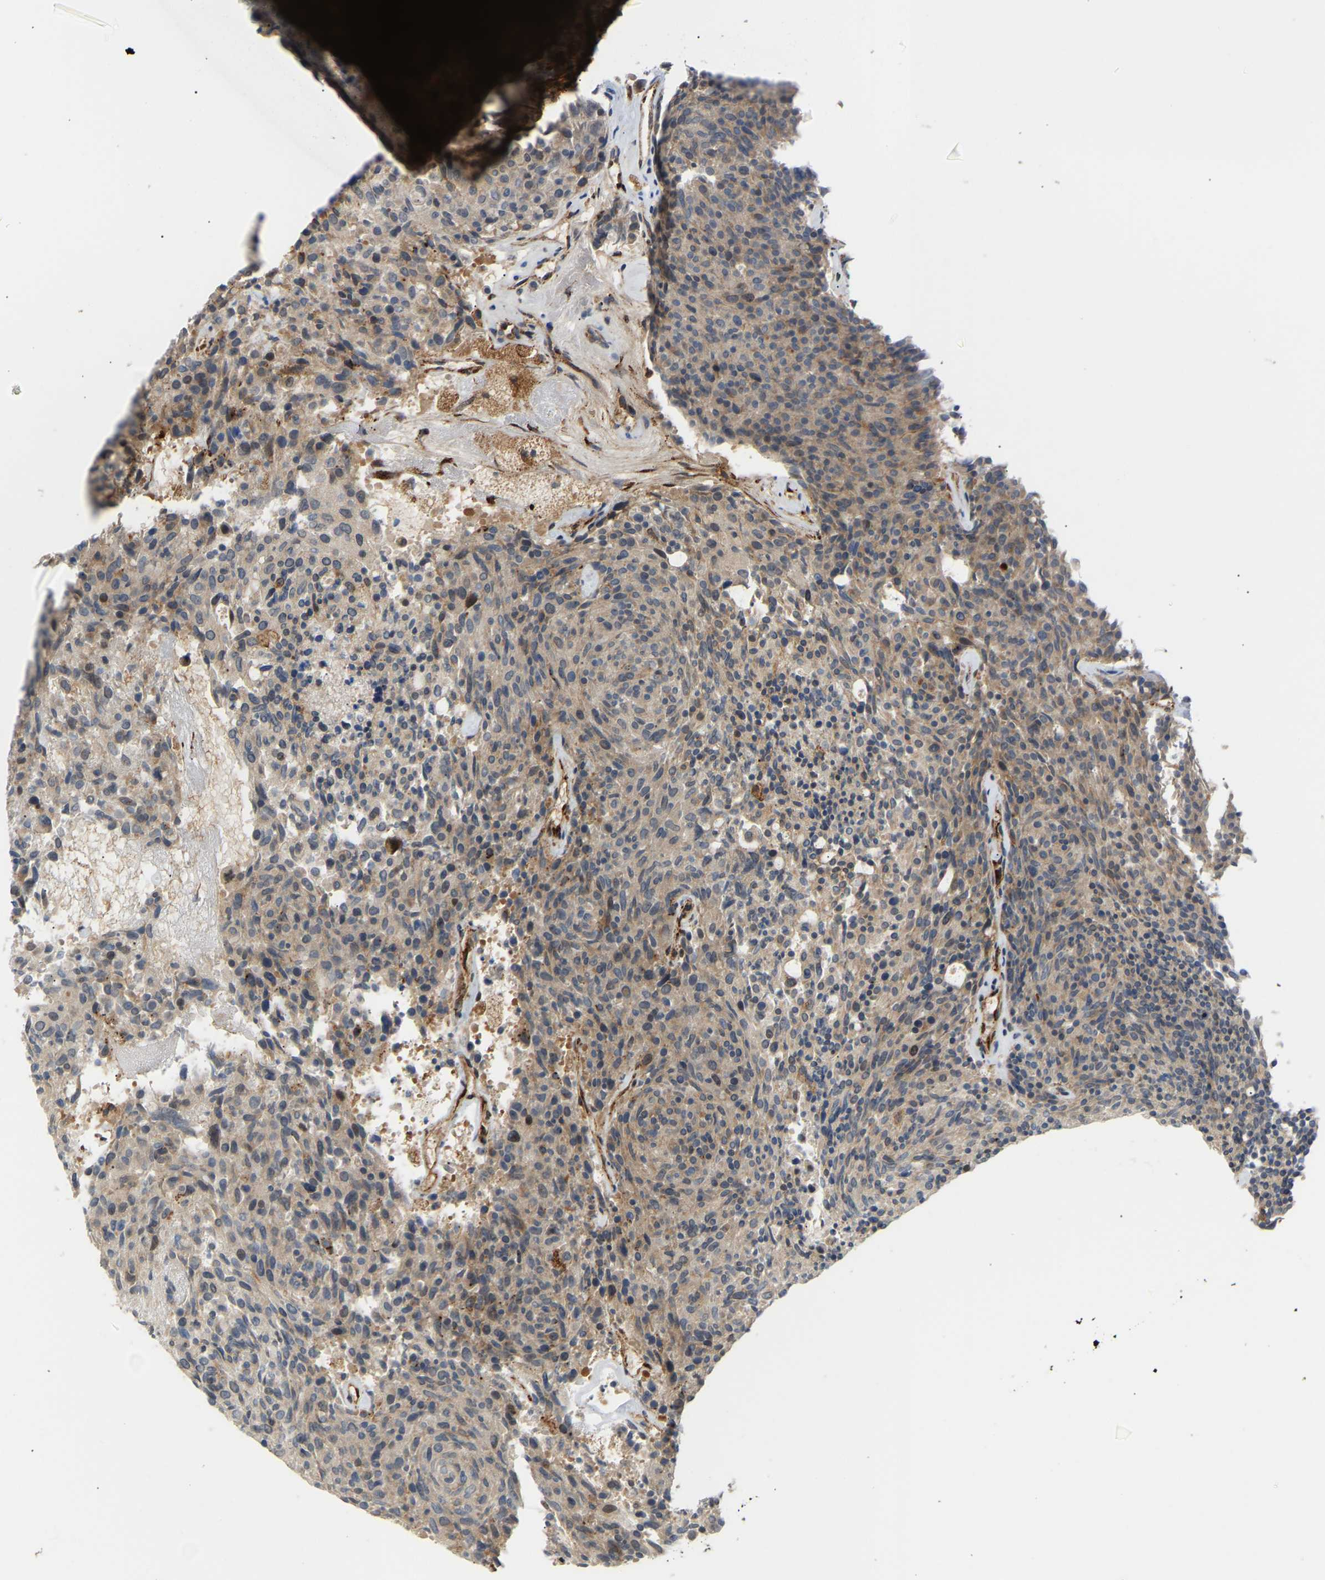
{"staining": {"intensity": "weak", "quantity": ">75%", "location": "cytoplasmic/membranous"}, "tissue": "carcinoid", "cell_type": "Tumor cells", "image_type": "cancer", "snomed": [{"axis": "morphology", "description": "Carcinoid, malignant, NOS"}, {"axis": "topography", "description": "Pancreas"}], "caption": "Immunohistochemical staining of human carcinoid (malignant) demonstrates weak cytoplasmic/membranous protein staining in about >75% of tumor cells.", "gene": "PLCG2", "patient": {"sex": "female", "age": 54}}